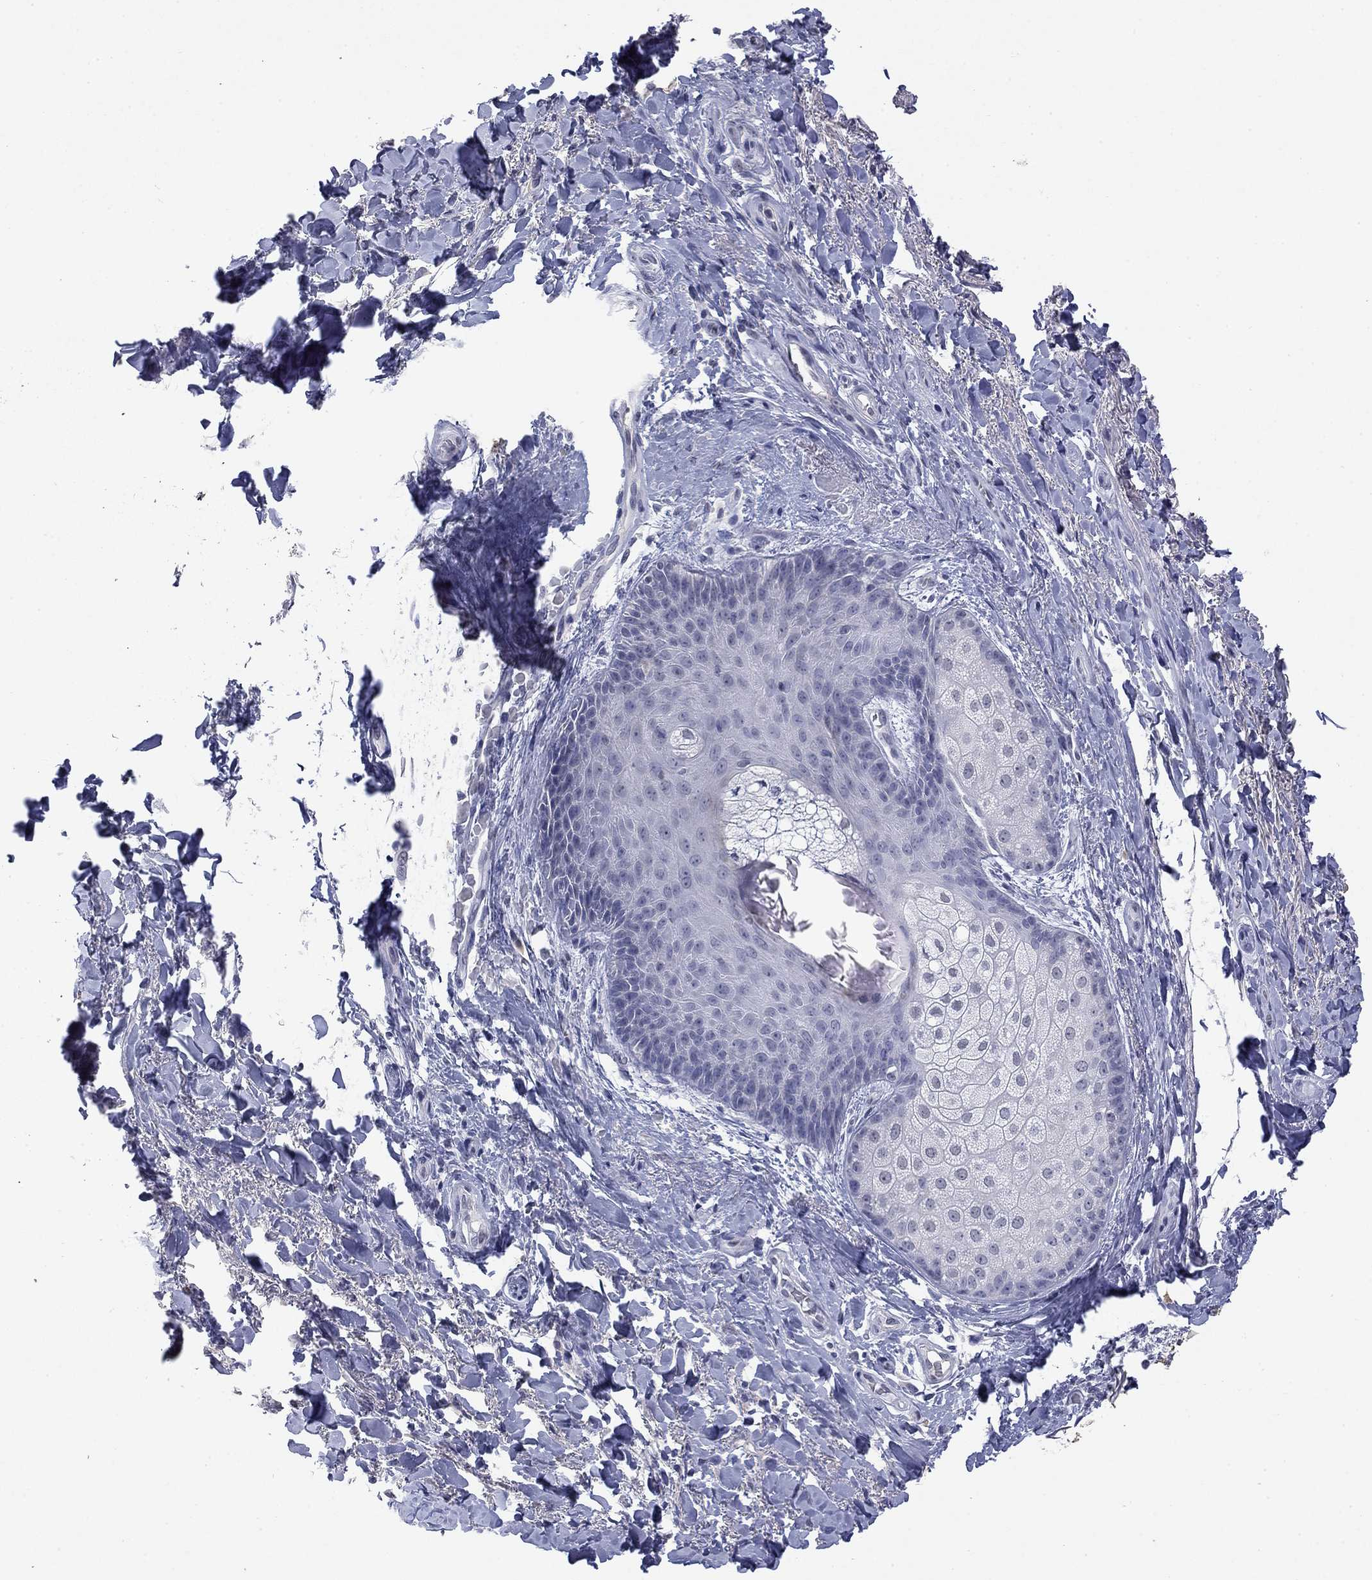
{"staining": {"intensity": "negative", "quantity": "none", "location": "none"}, "tissue": "skin", "cell_type": "Epidermal cells", "image_type": "normal", "snomed": [{"axis": "morphology", "description": "Normal tissue, NOS"}, {"axis": "topography", "description": "Anal"}, {"axis": "topography", "description": "Peripheral nerve tissue"}], "caption": "Protein analysis of benign skin displays no significant expression in epidermal cells. The staining is performed using DAB (3,3'-diaminobenzidine) brown chromogen with nuclei counter-stained in using hematoxylin.", "gene": "SLC51A", "patient": {"sex": "male", "age": 53}}